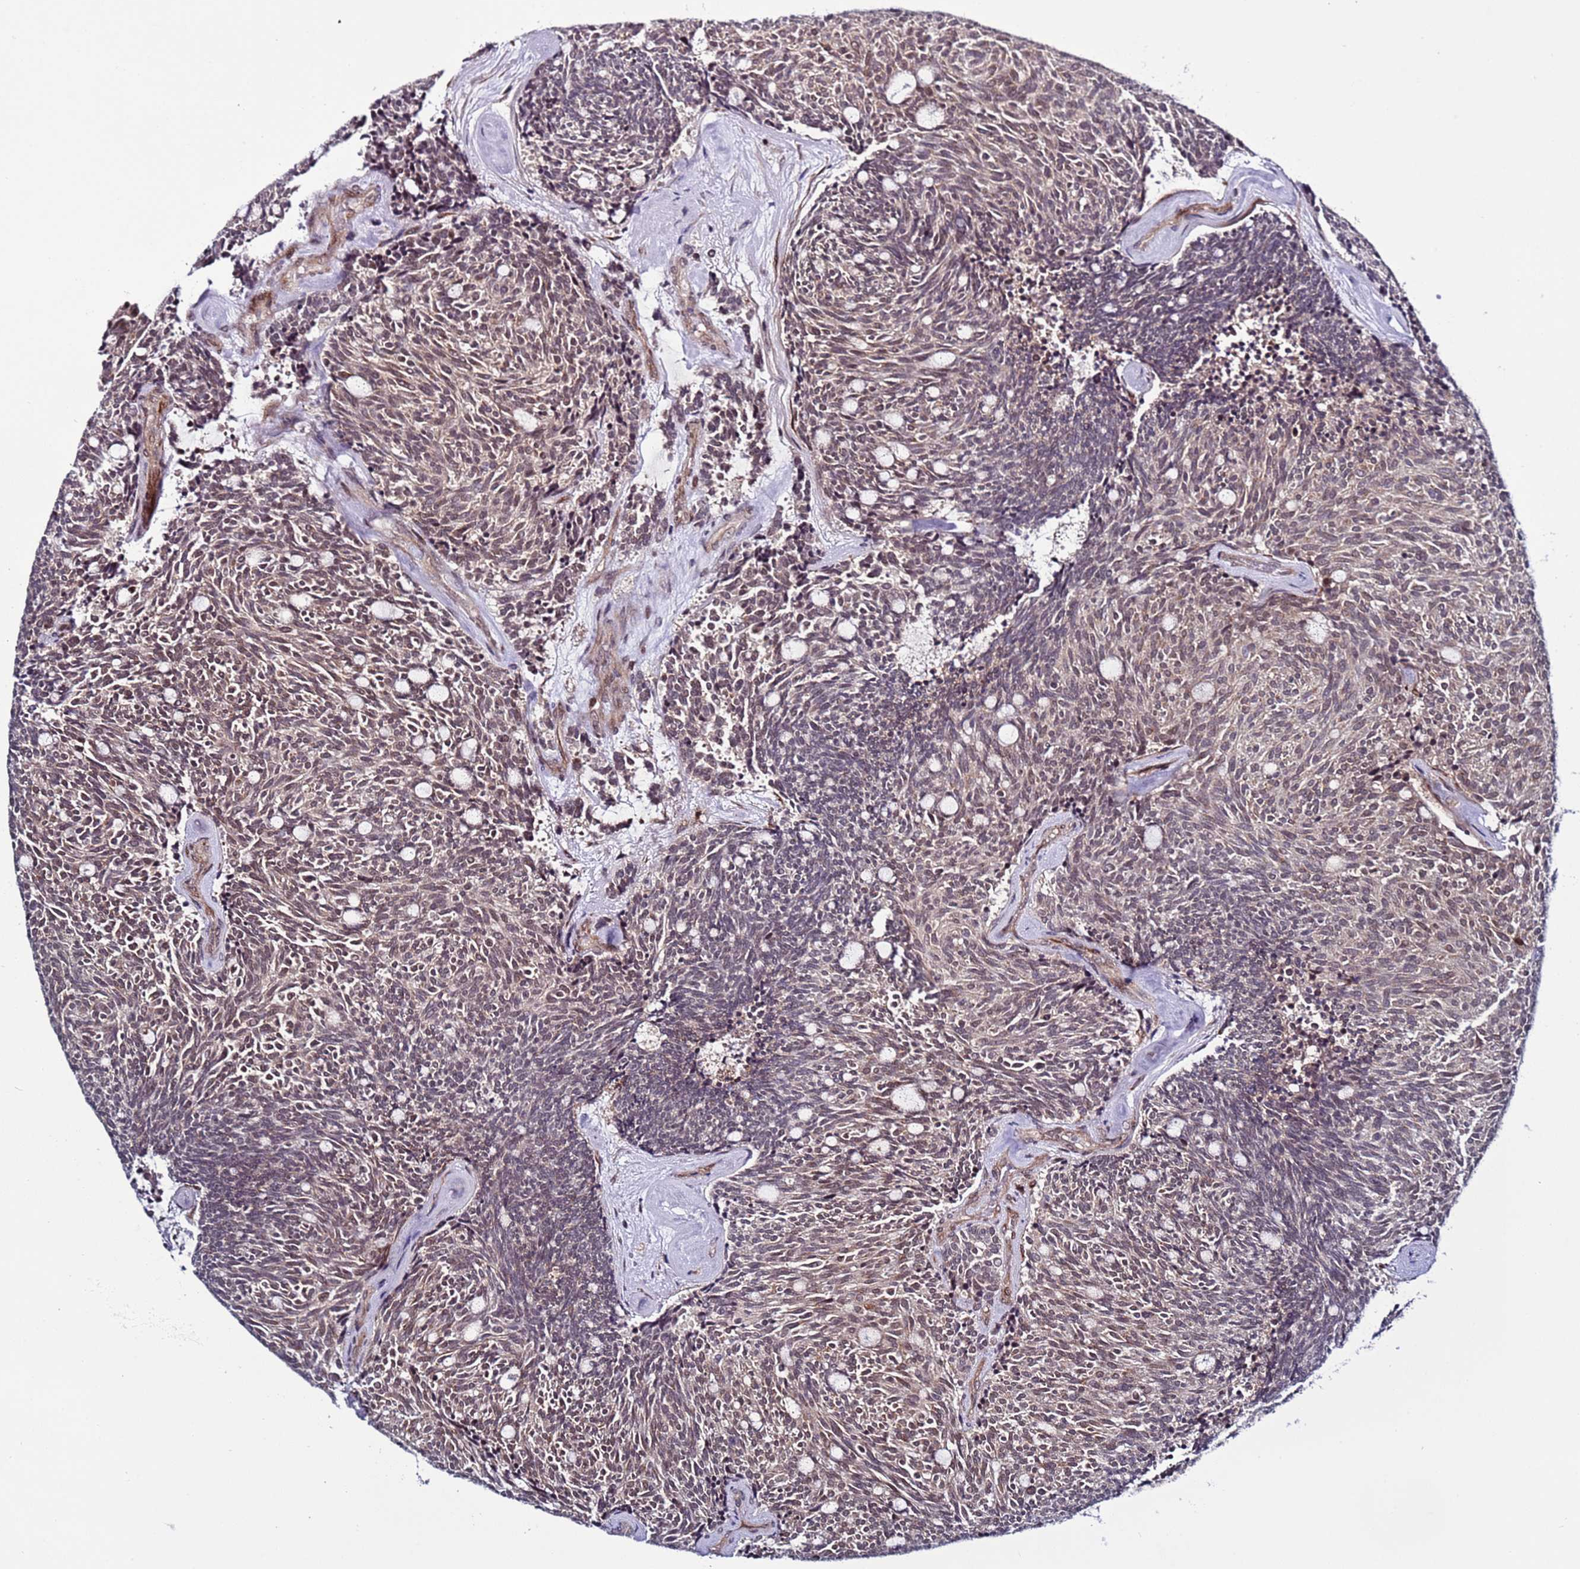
{"staining": {"intensity": "weak", "quantity": ">75%", "location": "cytoplasmic/membranous,nuclear"}, "tissue": "carcinoid", "cell_type": "Tumor cells", "image_type": "cancer", "snomed": [{"axis": "morphology", "description": "Carcinoid, malignant, NOS"}, {"axis": "topography", "description": "Pancreas"}], "caption": "Immunohistochemical staining of malignant carcinoid demonstrates low levels of weak cytoplasmic/membranous and nuclear staining in about >75% of tumor cells.", "gene": "POLR2D", "patient": {"sex": "female", "age": 54}}